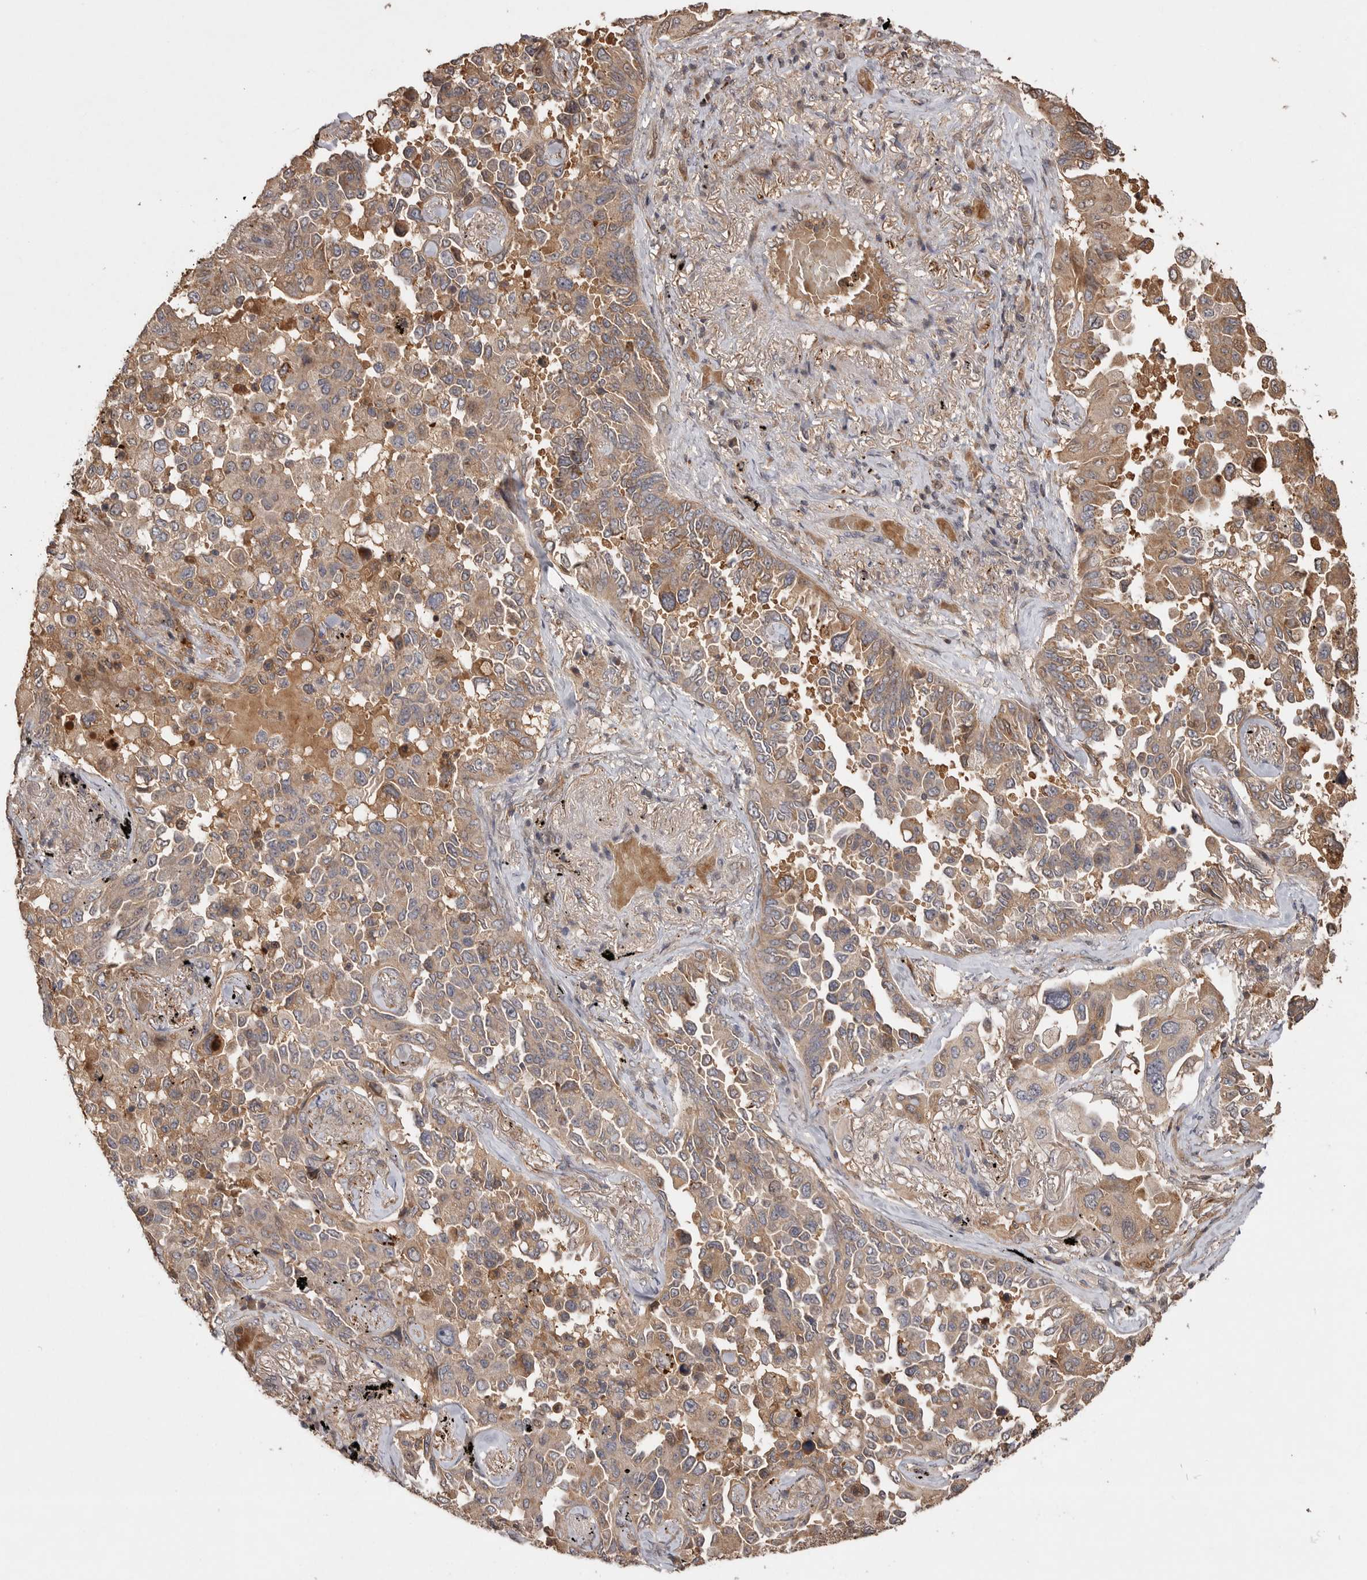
{"staining": {"intensity": "moderate", "quantity": ">75%", "location": "cytoplasmic/membranous"}, "tissue": "lung cancer", "cell_type": "Tumor cells", "image_type": "cancer", "snomed": [{"axis": "morphology", "description": "Adenocarcinoma, NOS"}, {"axis": "topography", "description": "Lung"}], "caption": "IHC (DAB) staining of lung adenocarcinoma demonstrates moderate cytoplasmic/membranous protein staining in about >75% of tumor cells.", "gene": "VN1R4", "patient": {"sex": "female", "age": 67}}